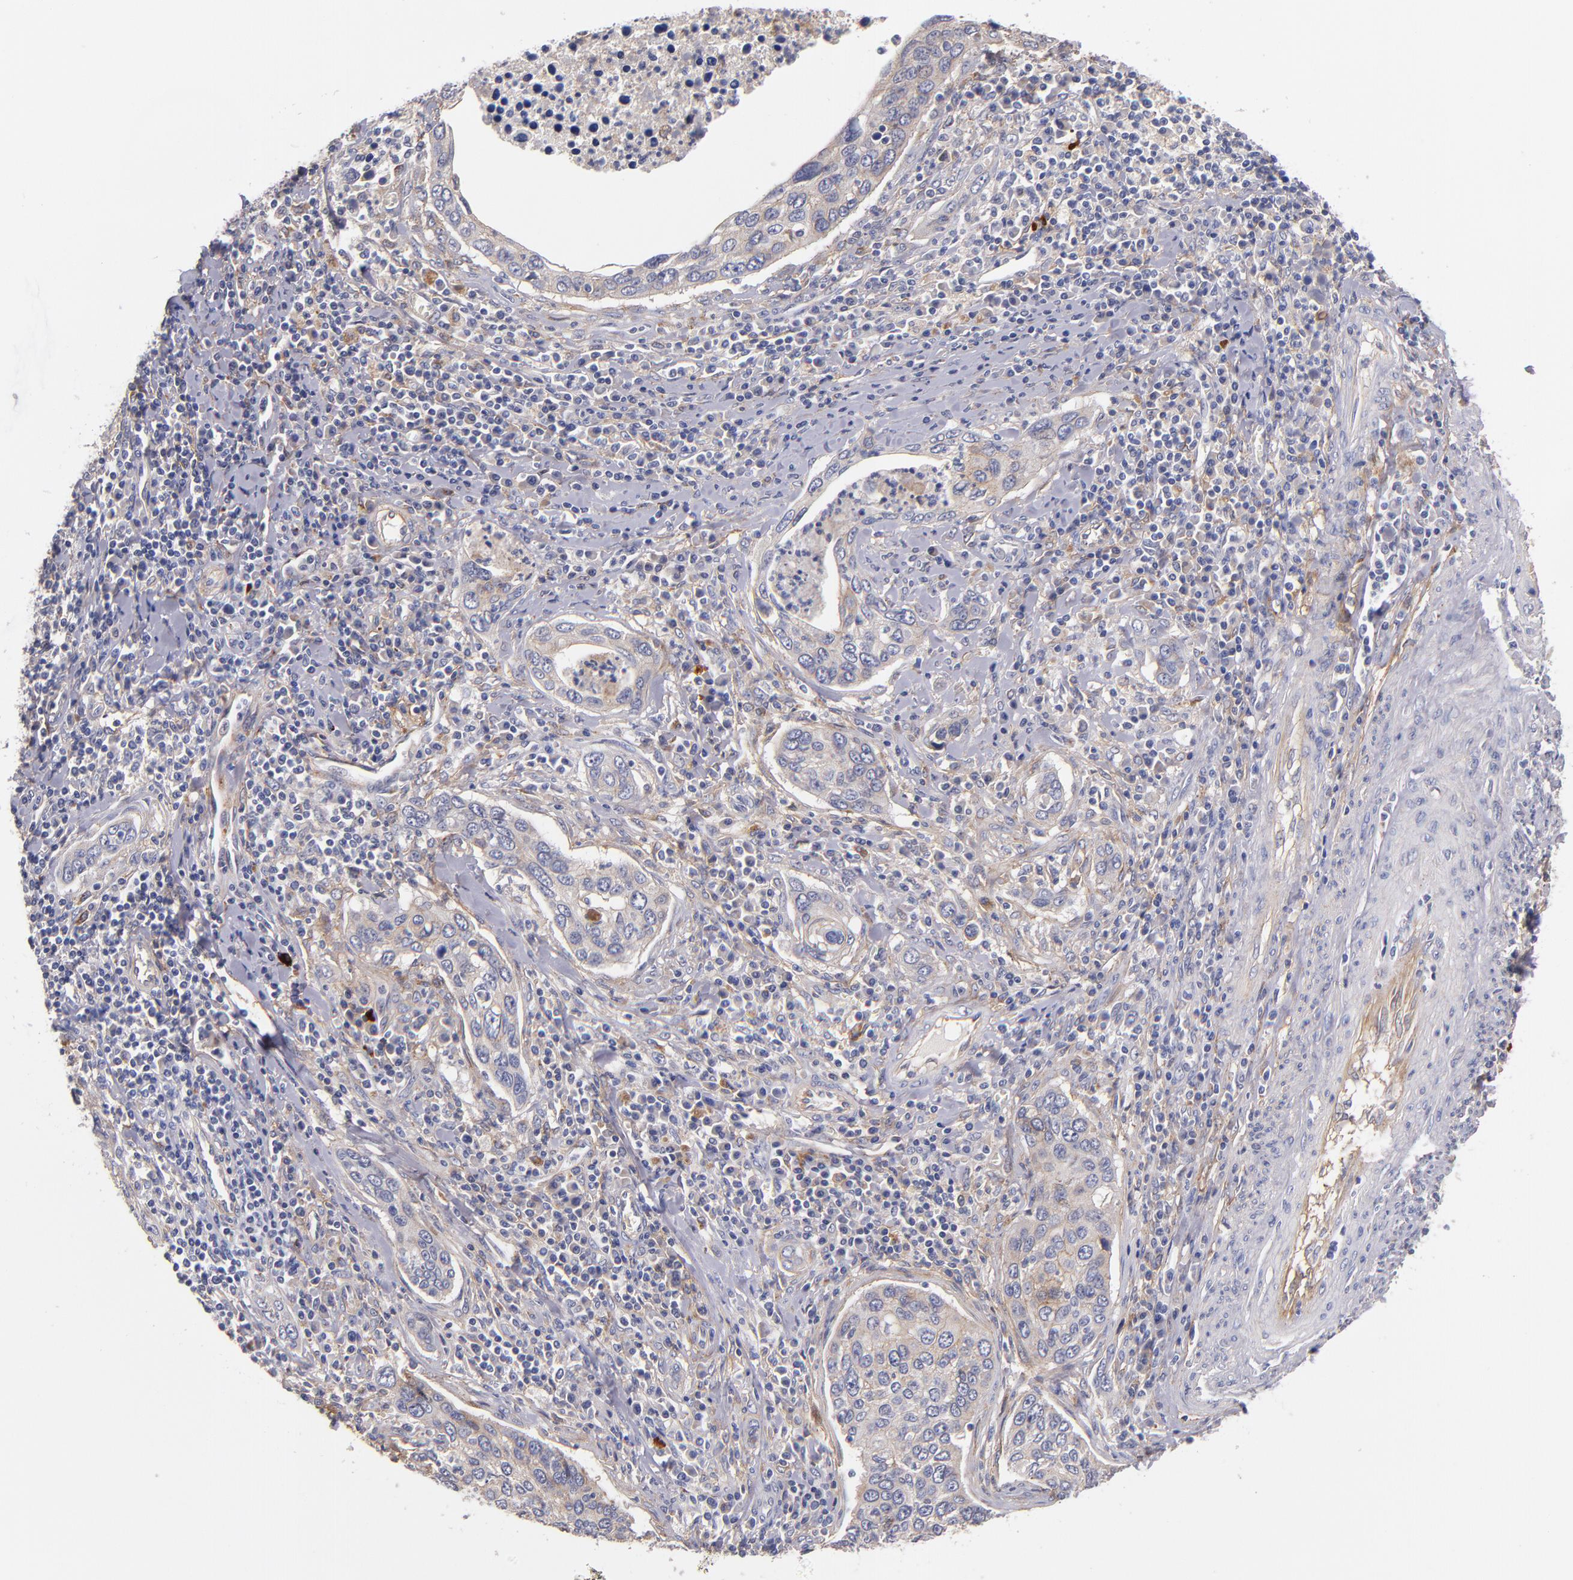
{"staining": {"intensity": "weak", "quantity": "25%-75%", "location": "cytoplasmic/membranous"}, "tissue": "cervical cancer", "cell_type": "Tumor cells", "image_type": "cancer", "snomed": [{"axis": "morphology", "description": "Squamous cell carcinoma, NOS"}, {"axis": "topography", "description": "Cervix"}], "caption": "A brown stain highlights weak cytoplasmic/membranous positivity of a protein in cervical cancer tumor cells.", "gene": "PLSCR4", "patient": {"sex": "female", "age": 53}}